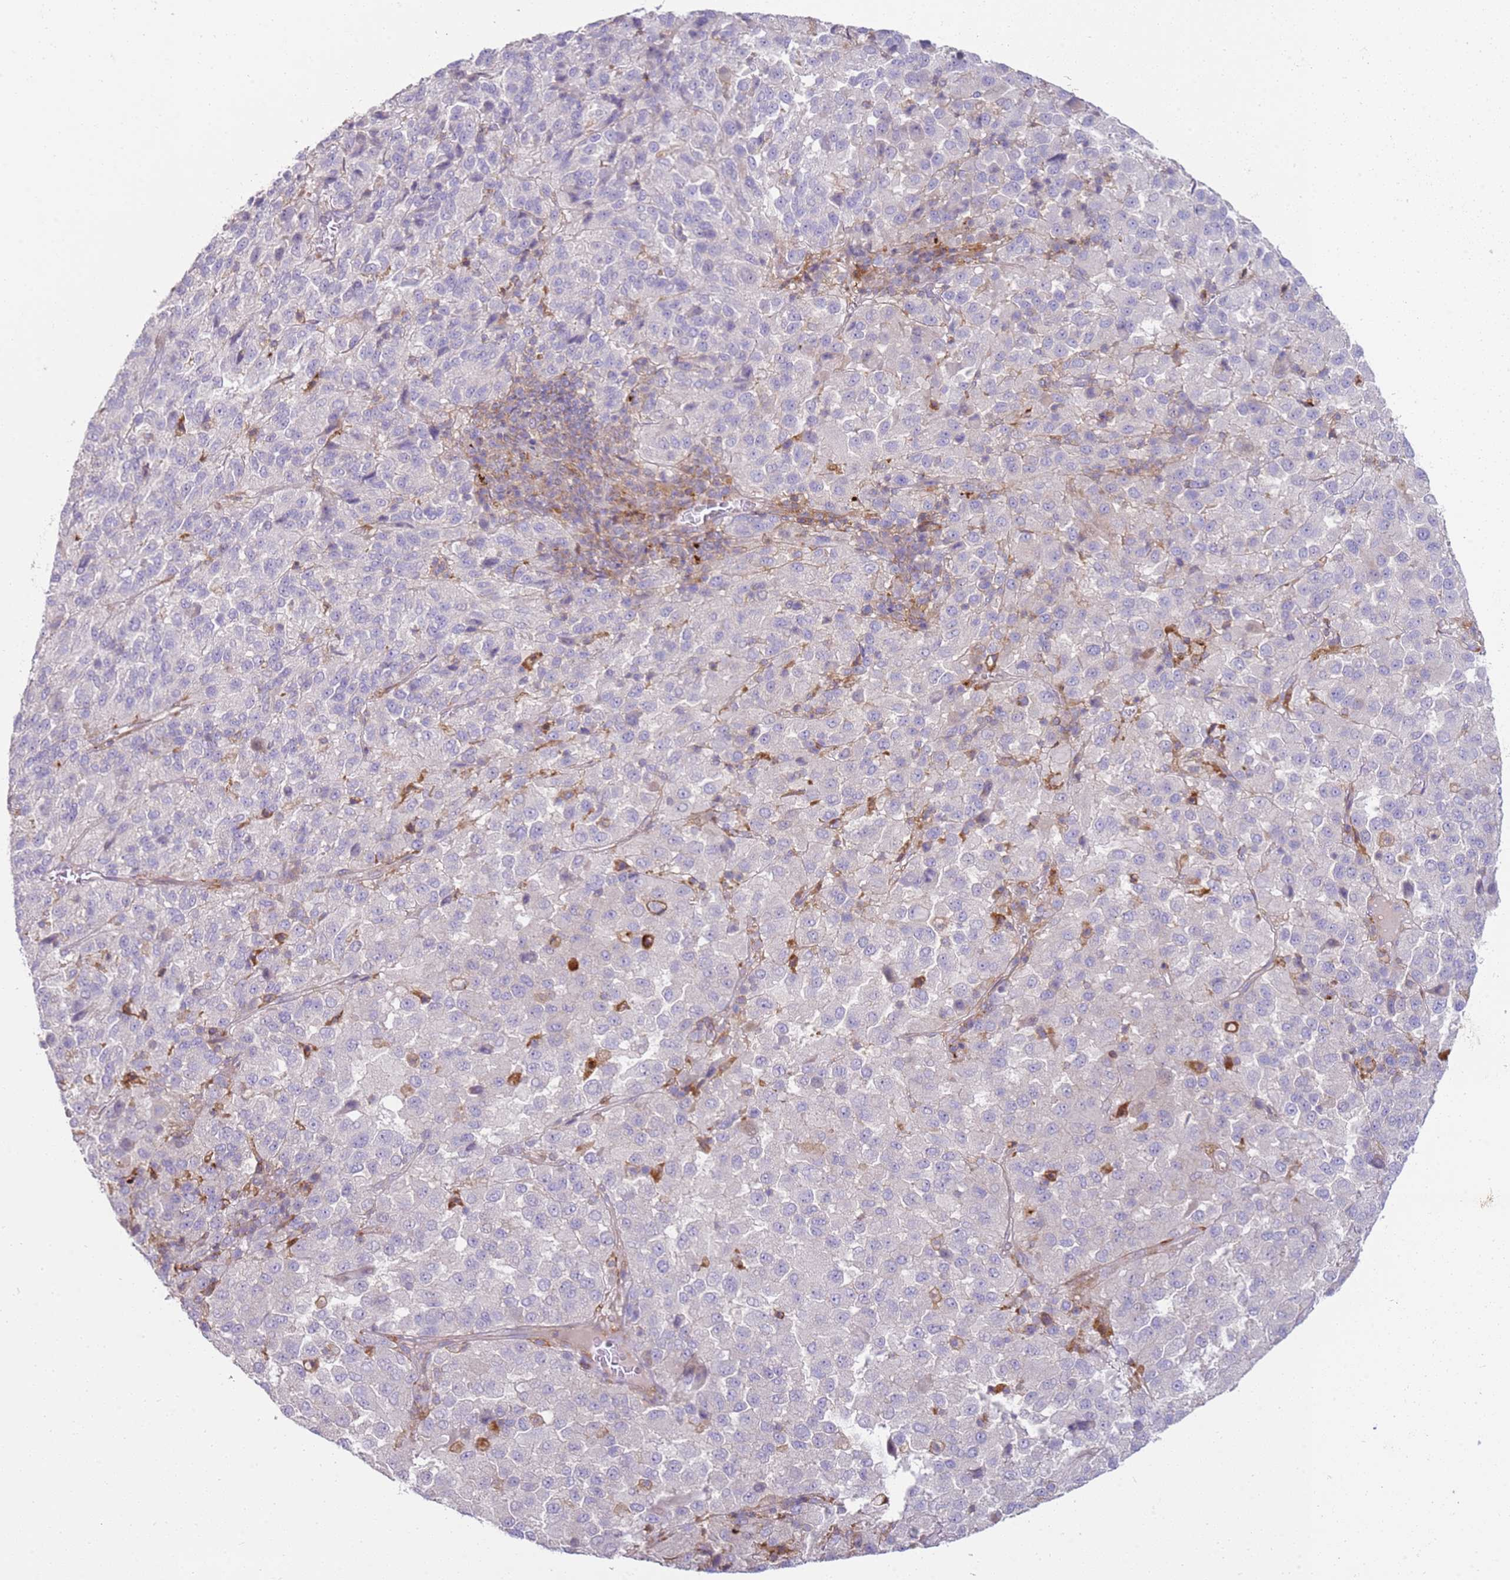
{"staining": {"intensity": "negative", "quantity": "none", "location": "none"}, "tissue": "melanoma", "cell_type": "Tumor cells", "image_type": "cancer", "snomed": [{"axis": "morphology", "description": "Malignant melanoma, Metastatic site"}, {"axis": "topography", "description": "Lung"}], "caption": "Protein analysis of malignant melanoma (metastatic site) reveals no significant staining in tumor cells.", "gene": "FPR1", "patient": {"sex": "male", "age": 64}}